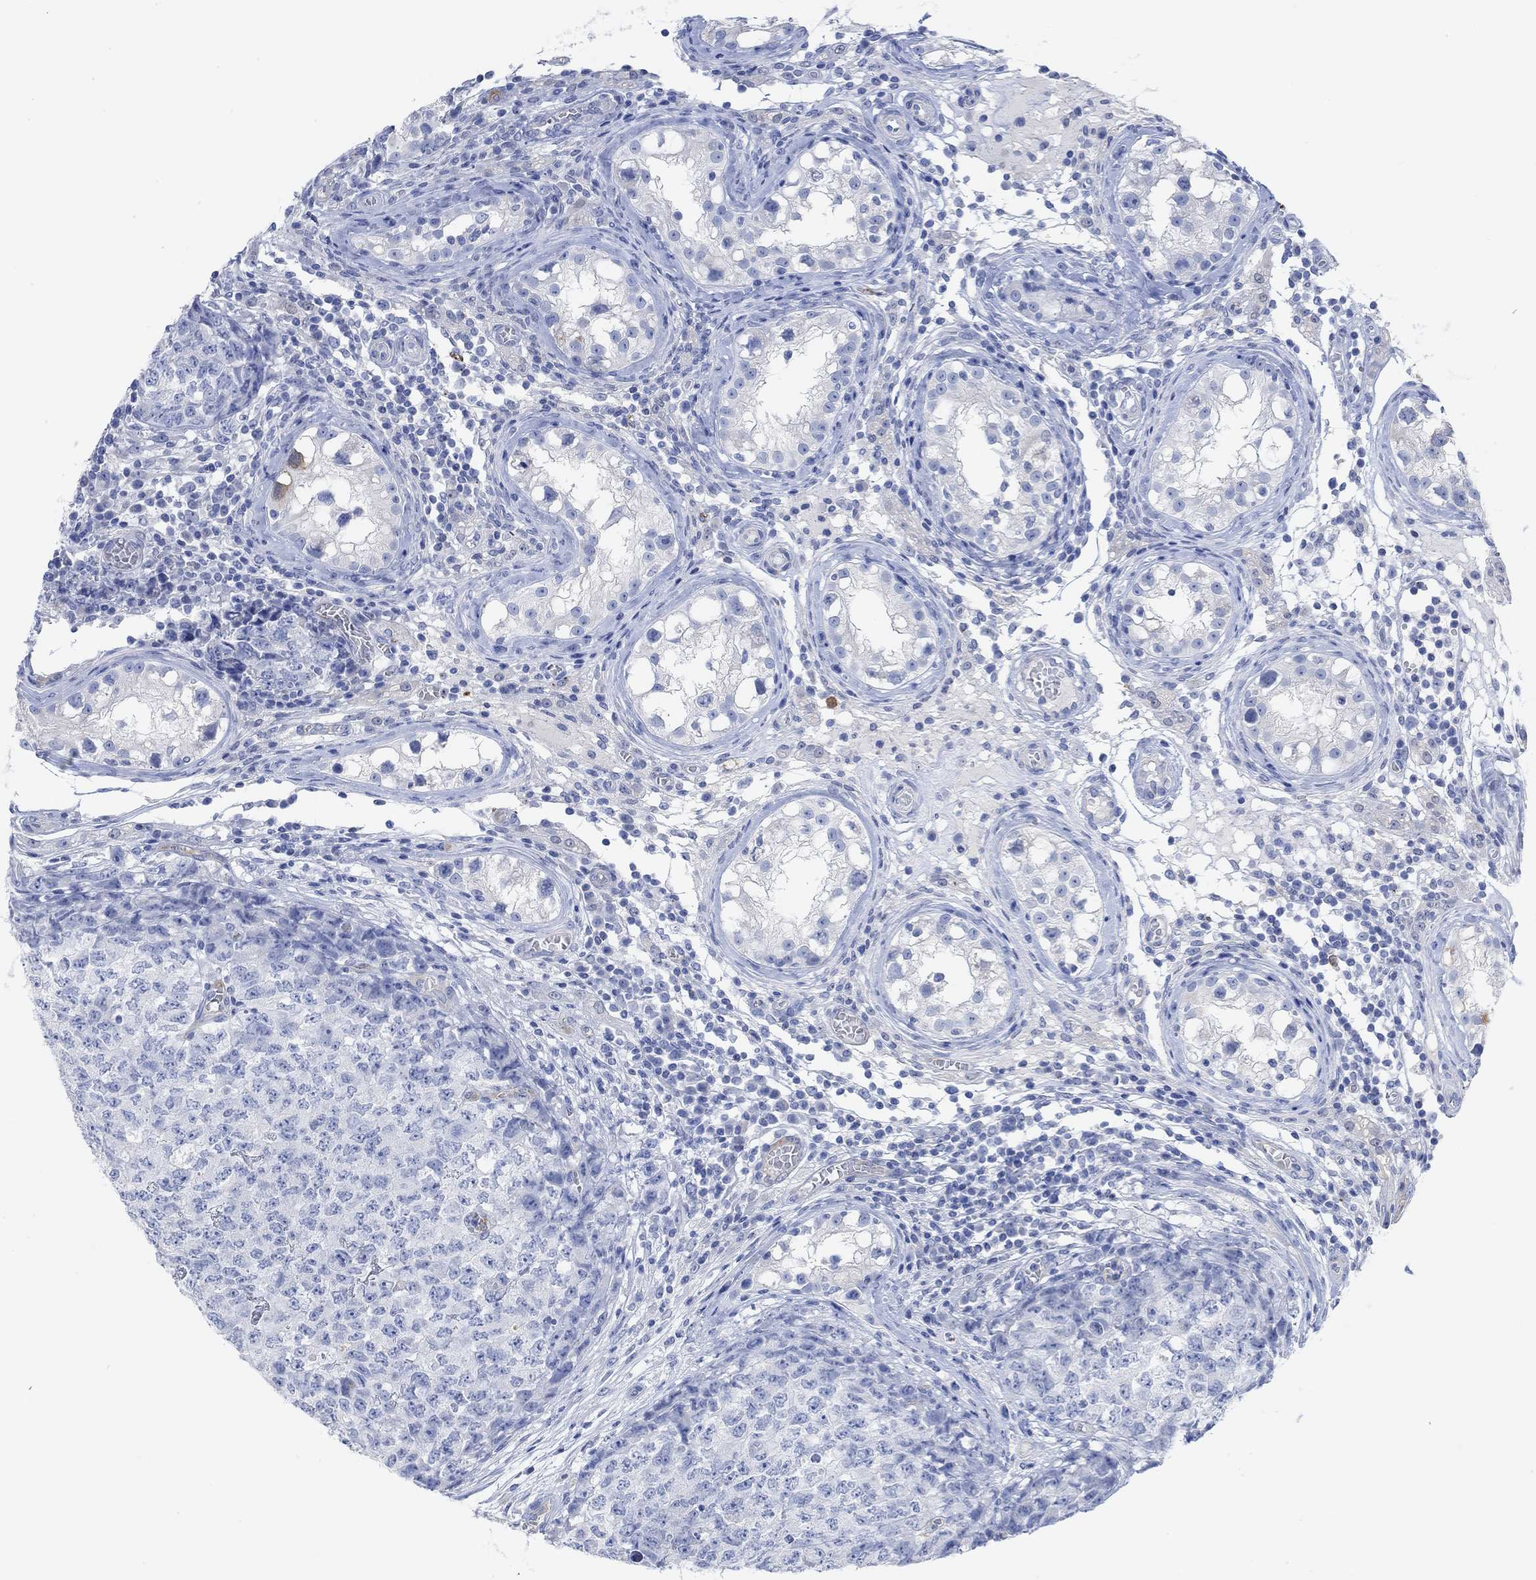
{"staining": {"intensity": "negative", "quantity": "none", "location": "none"}, "tissue": "testis cancer", "cell_type": "Tumor cells", "image_type": "cancer", "snomed": [{"axis": "morphology", "description": "Carcinoma, Embryonal, NOS"}, {"axis": "topography", "description": "Testis"}], "caption": "Testis cancer stained for a protein using IHC displays no expression tumor cells.", "gene": "VAT1L", "patient": {"sex": "male", "age": 23}}